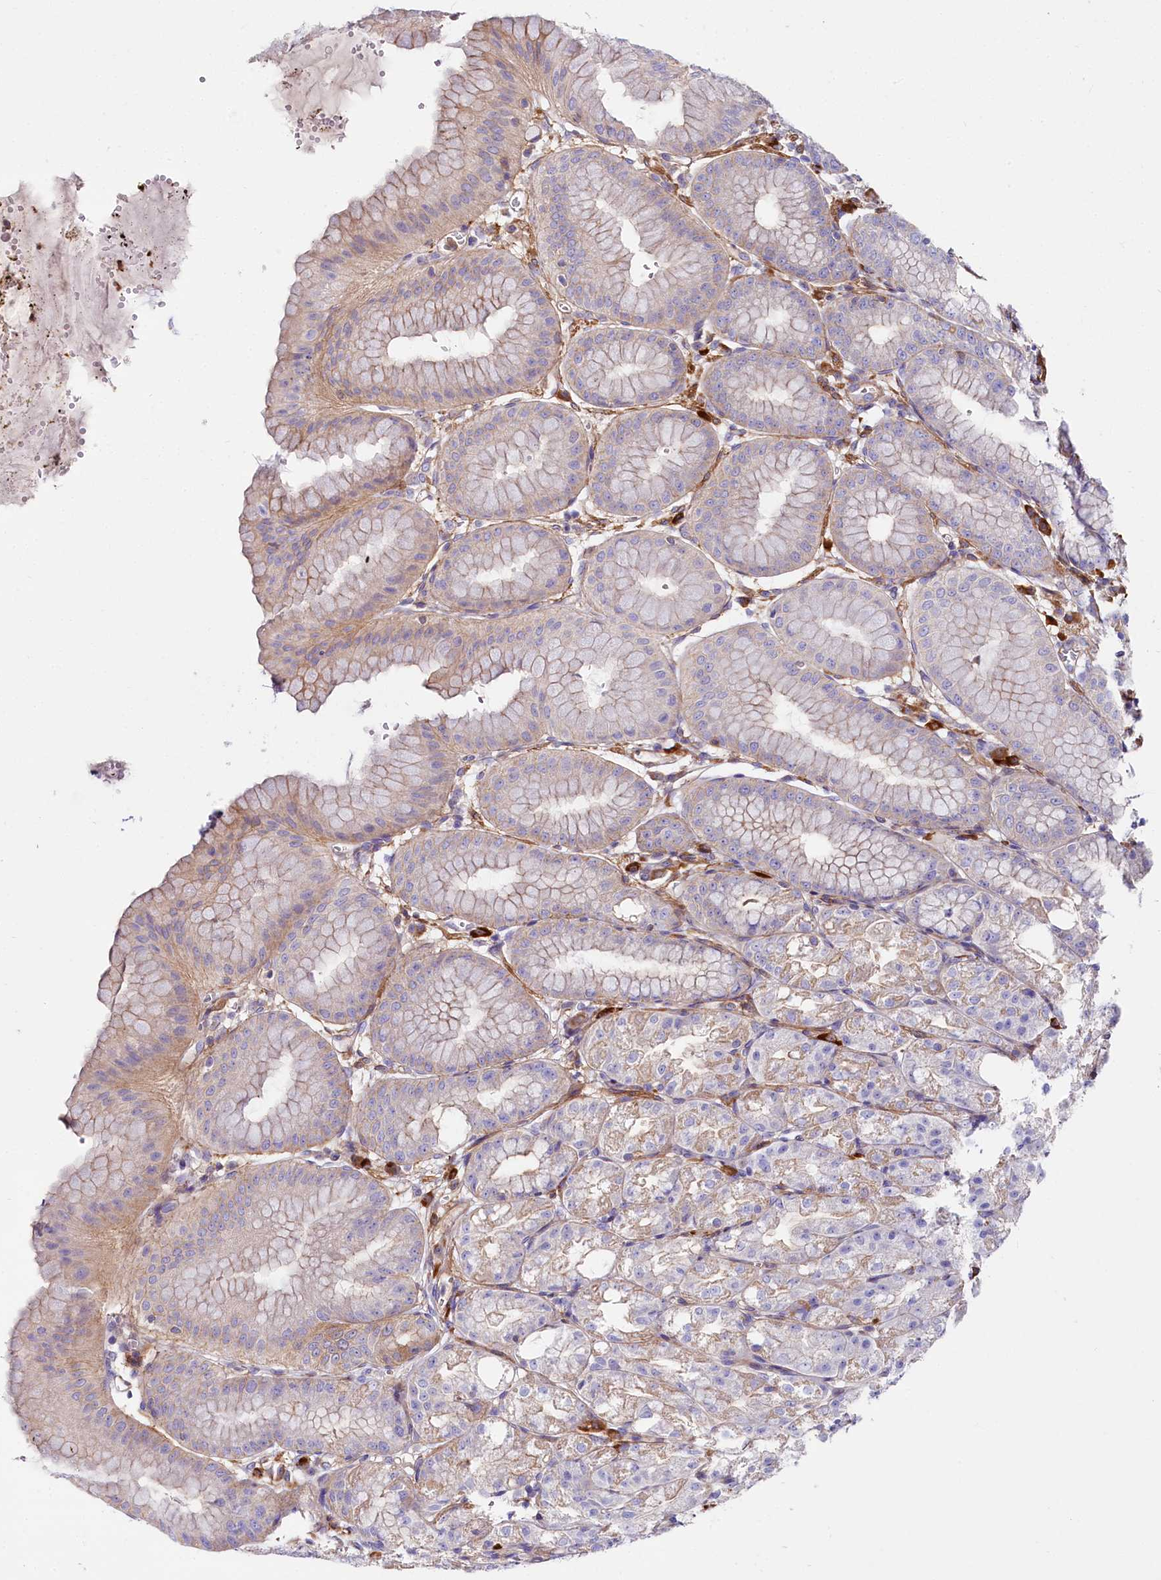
{"staining": {"intensity": "weak", "quantity": "25%-75%", "location": "cytoplasmic/membranous"}, "tissue": "stomach", "cell_type": "Glandular cells", "image_type": "normal", "snomed": [{"axis": "morphology", "description": "Normal tissue, NOS"}, {"axis": "topography", "description": "Stomach, lower"}], "caption": "A brown stain highlights weak cytoplasmic/membranous positivity of a protein in glandular cells of normal stomach.", "gene": "FCHSD2", "patient": {"sex": "male", "age": 71}}